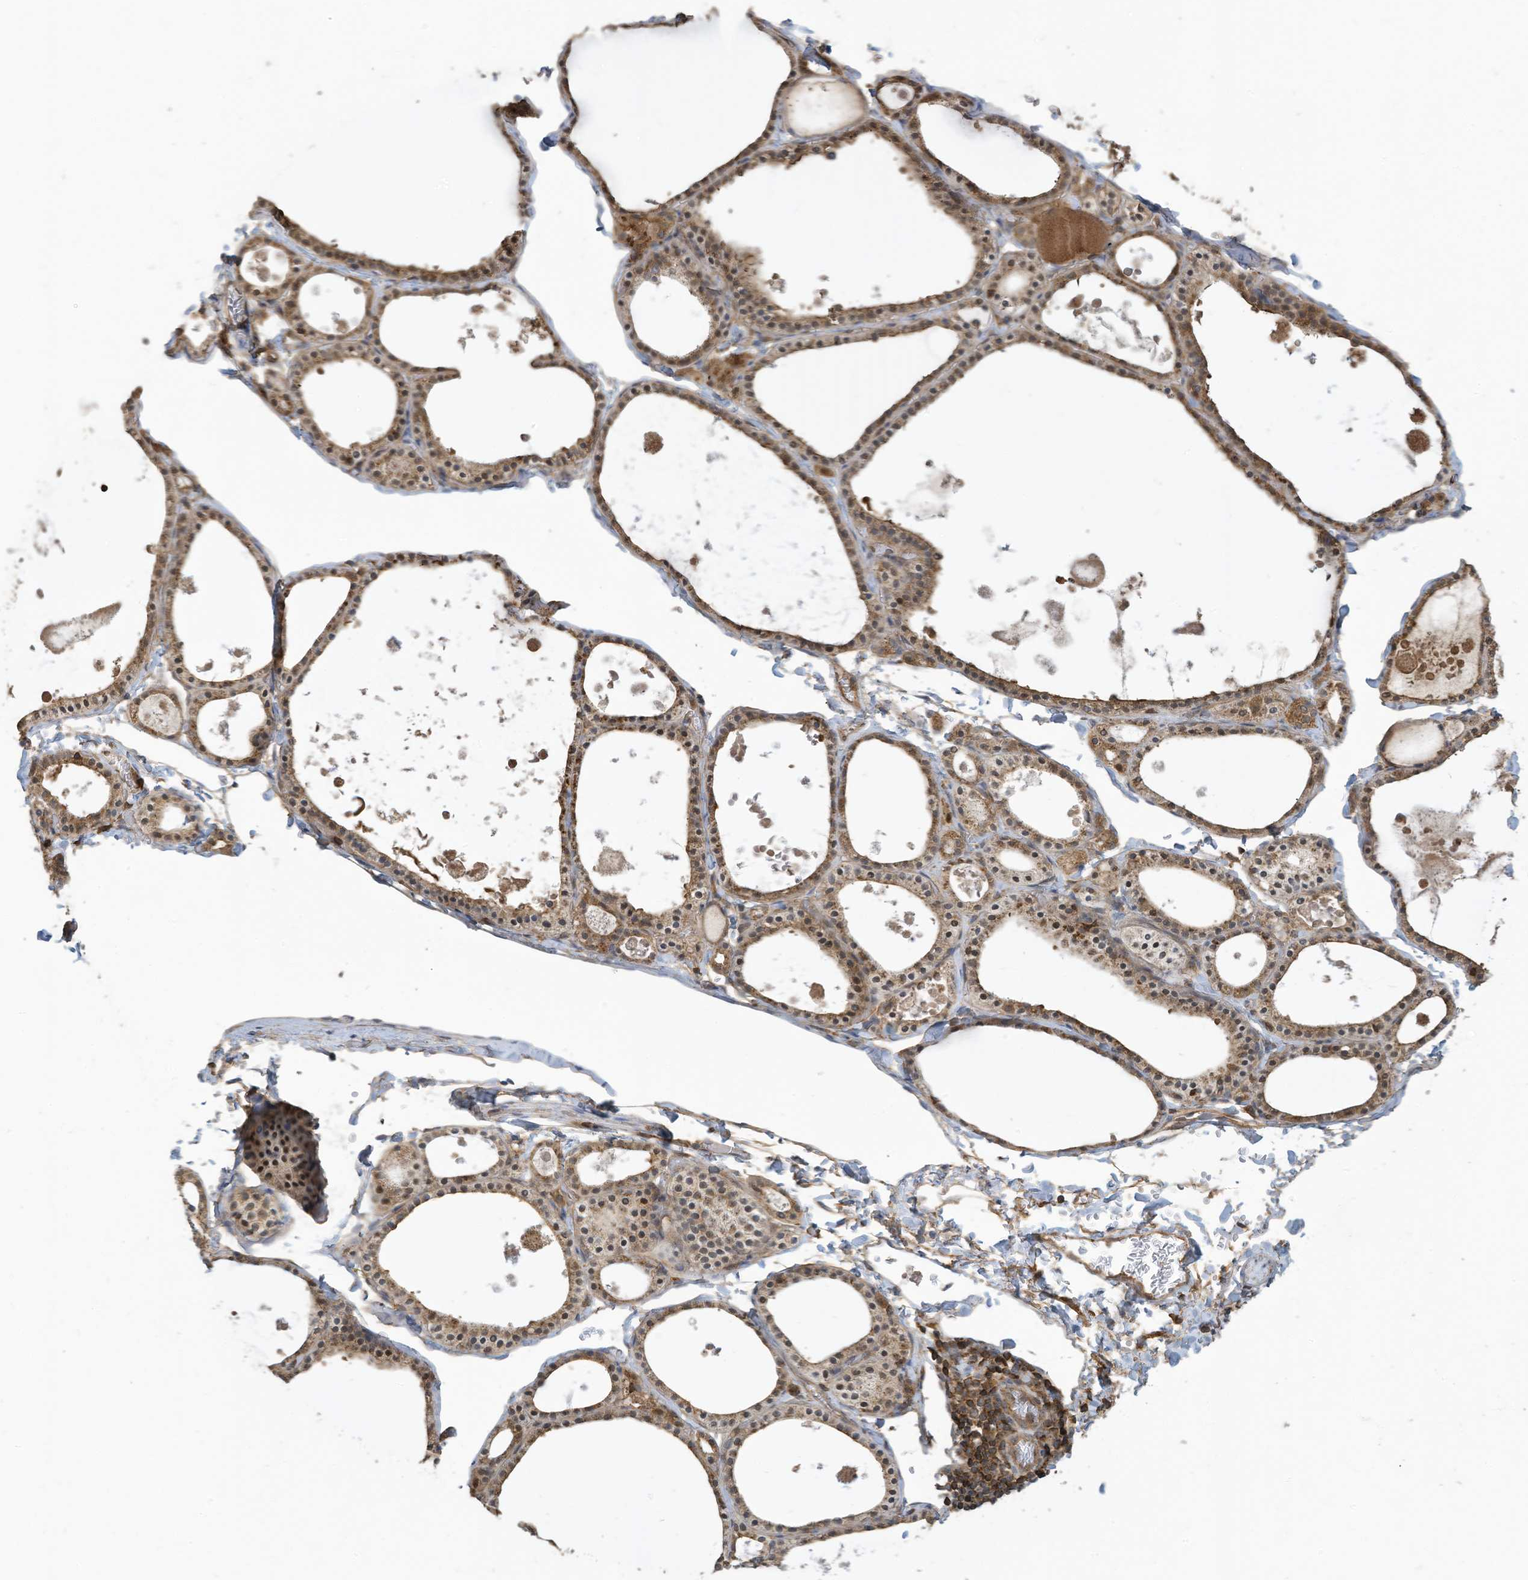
{"staining": {"intensity": "moderate", "quantity": ">75%", "location": "cytoplasmic/membranous"}, "tissue": "thyroid gland", "cell_type": "Glandular cells", "image_type": "normal", "snomed": [{"axis": "morphology", "description": "Normal tissue, NOS"}, {"axis": "topography", "description": "Thyroid gland"}], "caption": "High-magnification brightfield microscopy of normal thyroid gland stained with DAB (brown) and counterstained with hematoxylin (blue). glandular cells exhibit moderate cytoplasmic/membranous expression is present in about>75% of cells.", "gene": "COX10", "patient": {"sex": "male", "age": 56}}